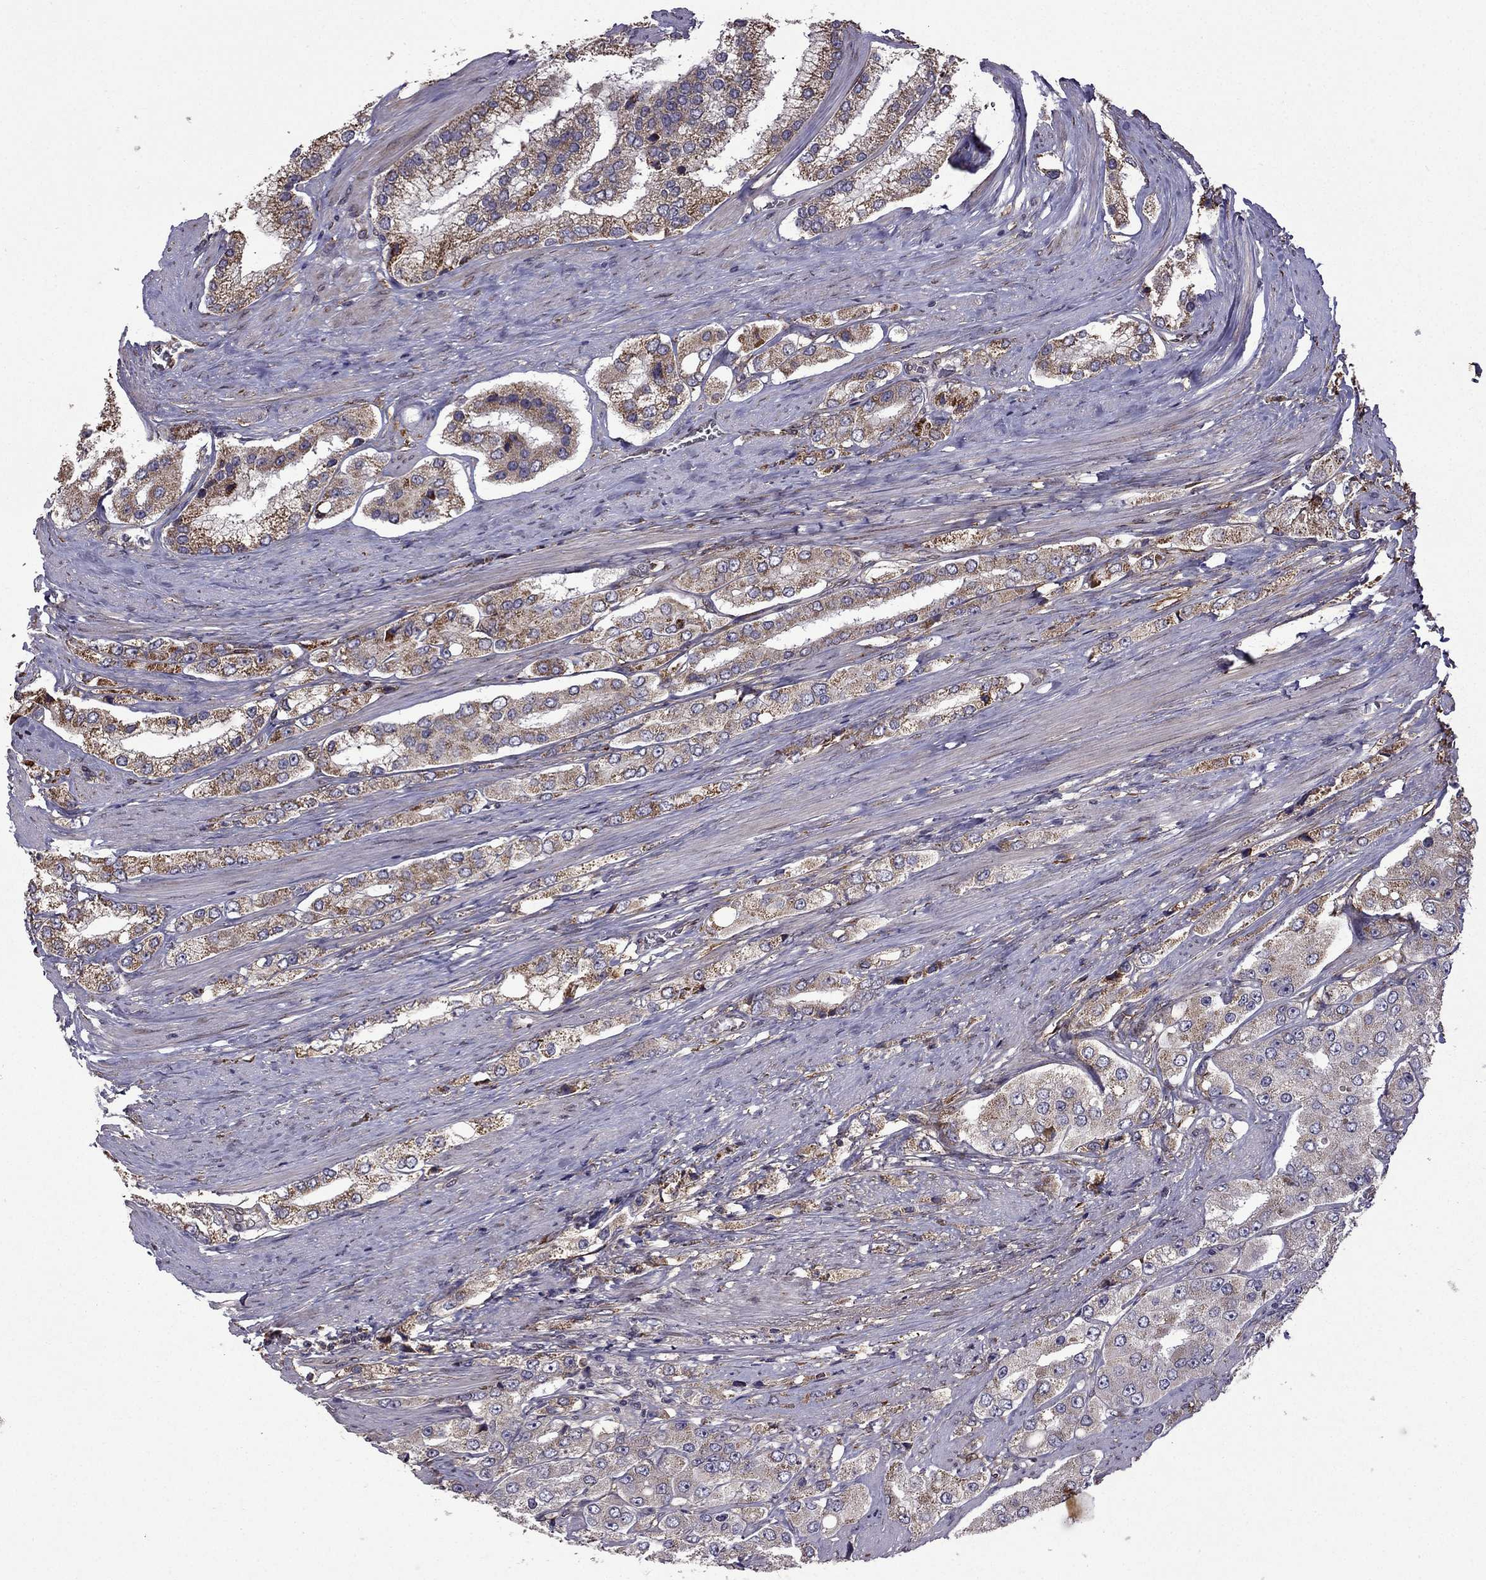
{"staining": {"intensity": "moderate", "quantity": ">75%", "location": "cytoplasmic/membranous"}, "tissue": "prostate cancer", "cell_type": "Tumor cells", "image_type": "cancer", "snomed": [{"axis": "morphology", "description": "Adenocarcinoma, Low grade"}, {"axis": "topography", "description": "Prostate"}], "caption": "Immunohistochemistry (IHC) micrograph of neoplastic tissue: human adenocarcinoma (low-grade) (prostate) stained using immunohistochemistry reveals medium levels of moderate protein expression localized specifically in the cytoplasmic/membranous of tumor cells, appearing as a cytoplasmic/membranous brown color.", "gene": "IKBIP", "patient": {"sex": "male", "age": 69}}